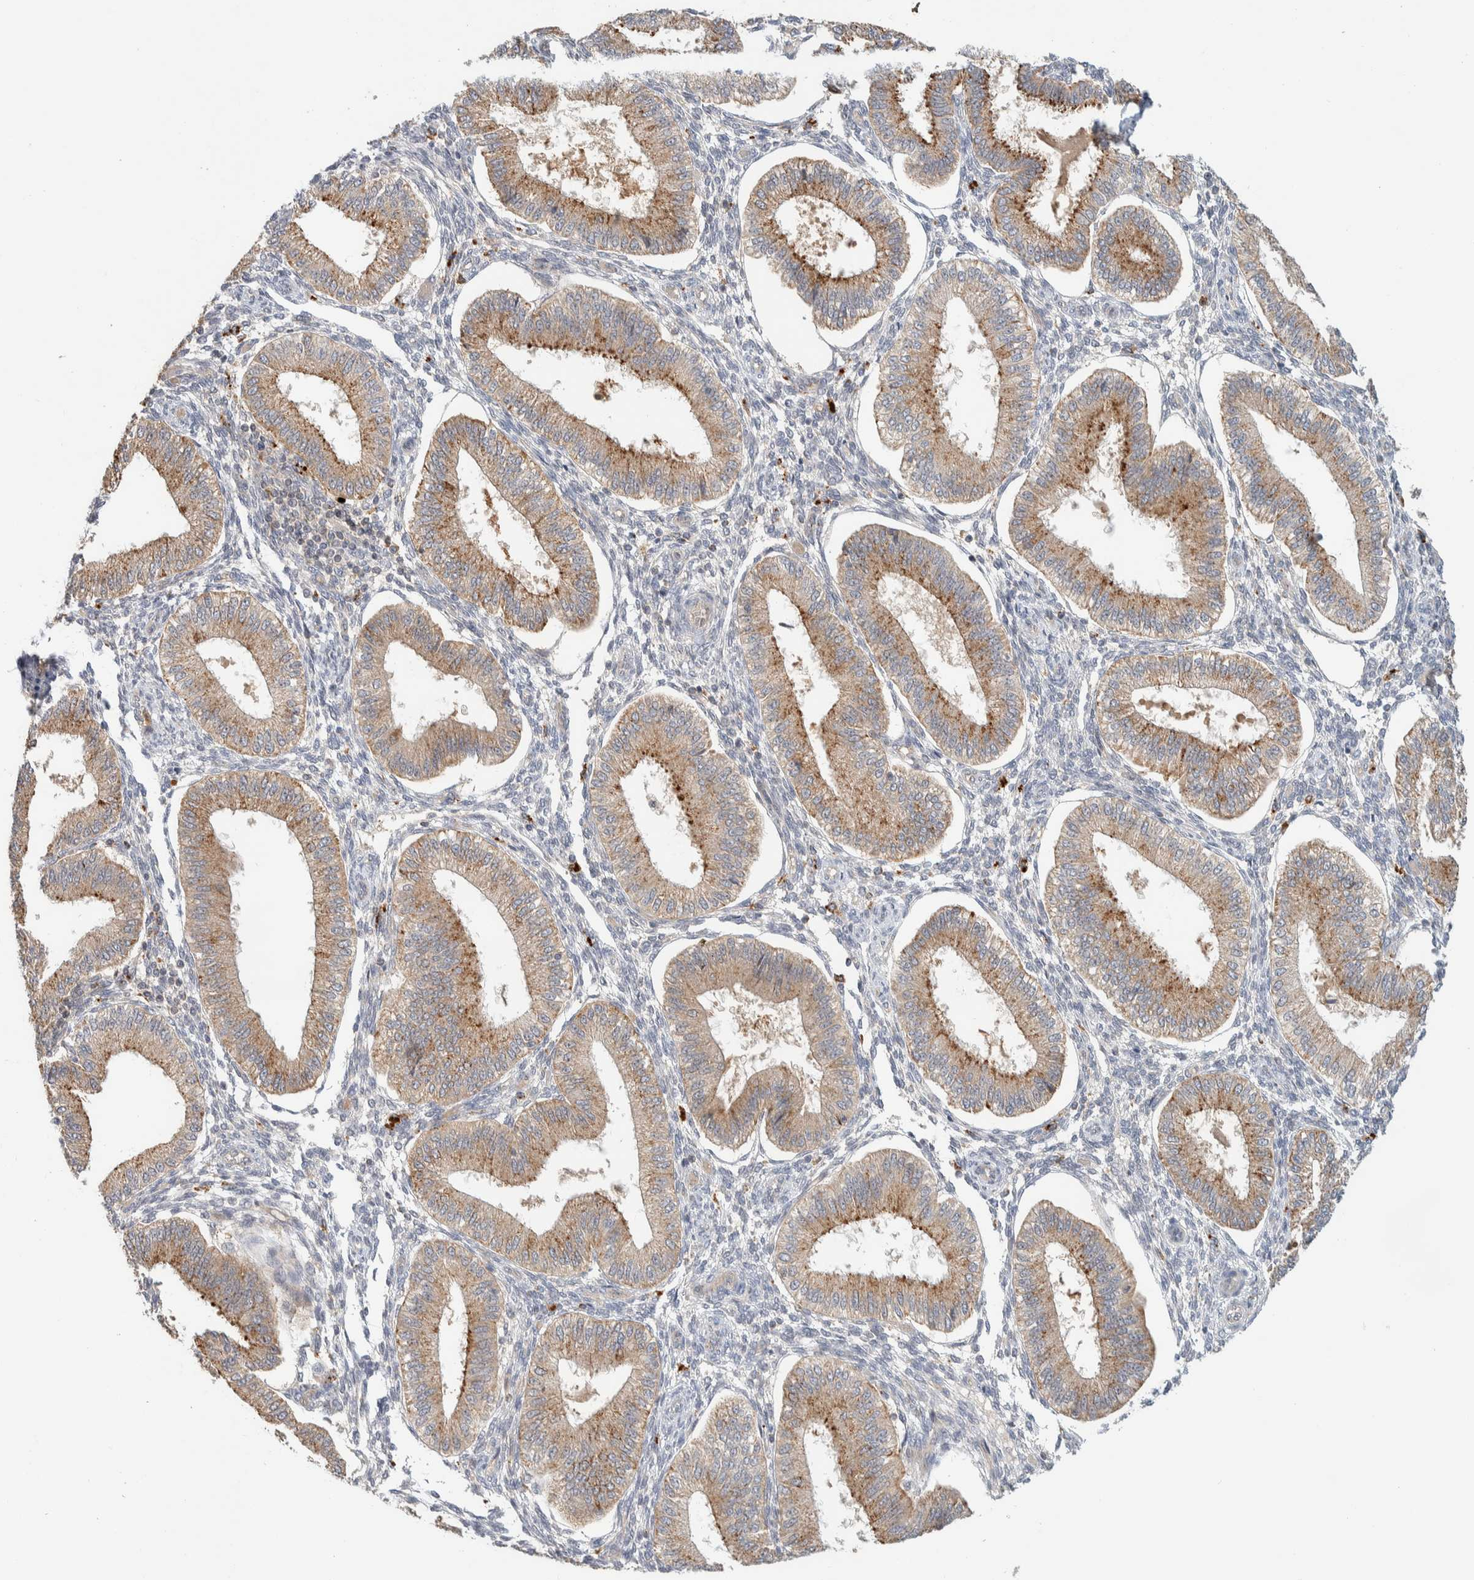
{"staining": {"intensity": "negative", "quantity": "none", "location": "none"}, "tissue": "endometrium", "cell_type": "Cells in endometrial stroma", "image_type": "normal", "snomed": [{"axis": "morphology", "description": "Normal tissue, NOS"}, {"axis": "topography", "description": "Endometrium"}], "caption": "IHC histopathology image of normal human endometrium stained for a protein (brown), which demonstrates no positivity in cells in endometrial stroma. The staining was performed using DAB to visualize the protein expression in brown, while the nuclei were stained in blue with hematoxylin (Magnification: 20x).", "gene": "GCLM", "patient": {"sex": "female", "age": 39}}